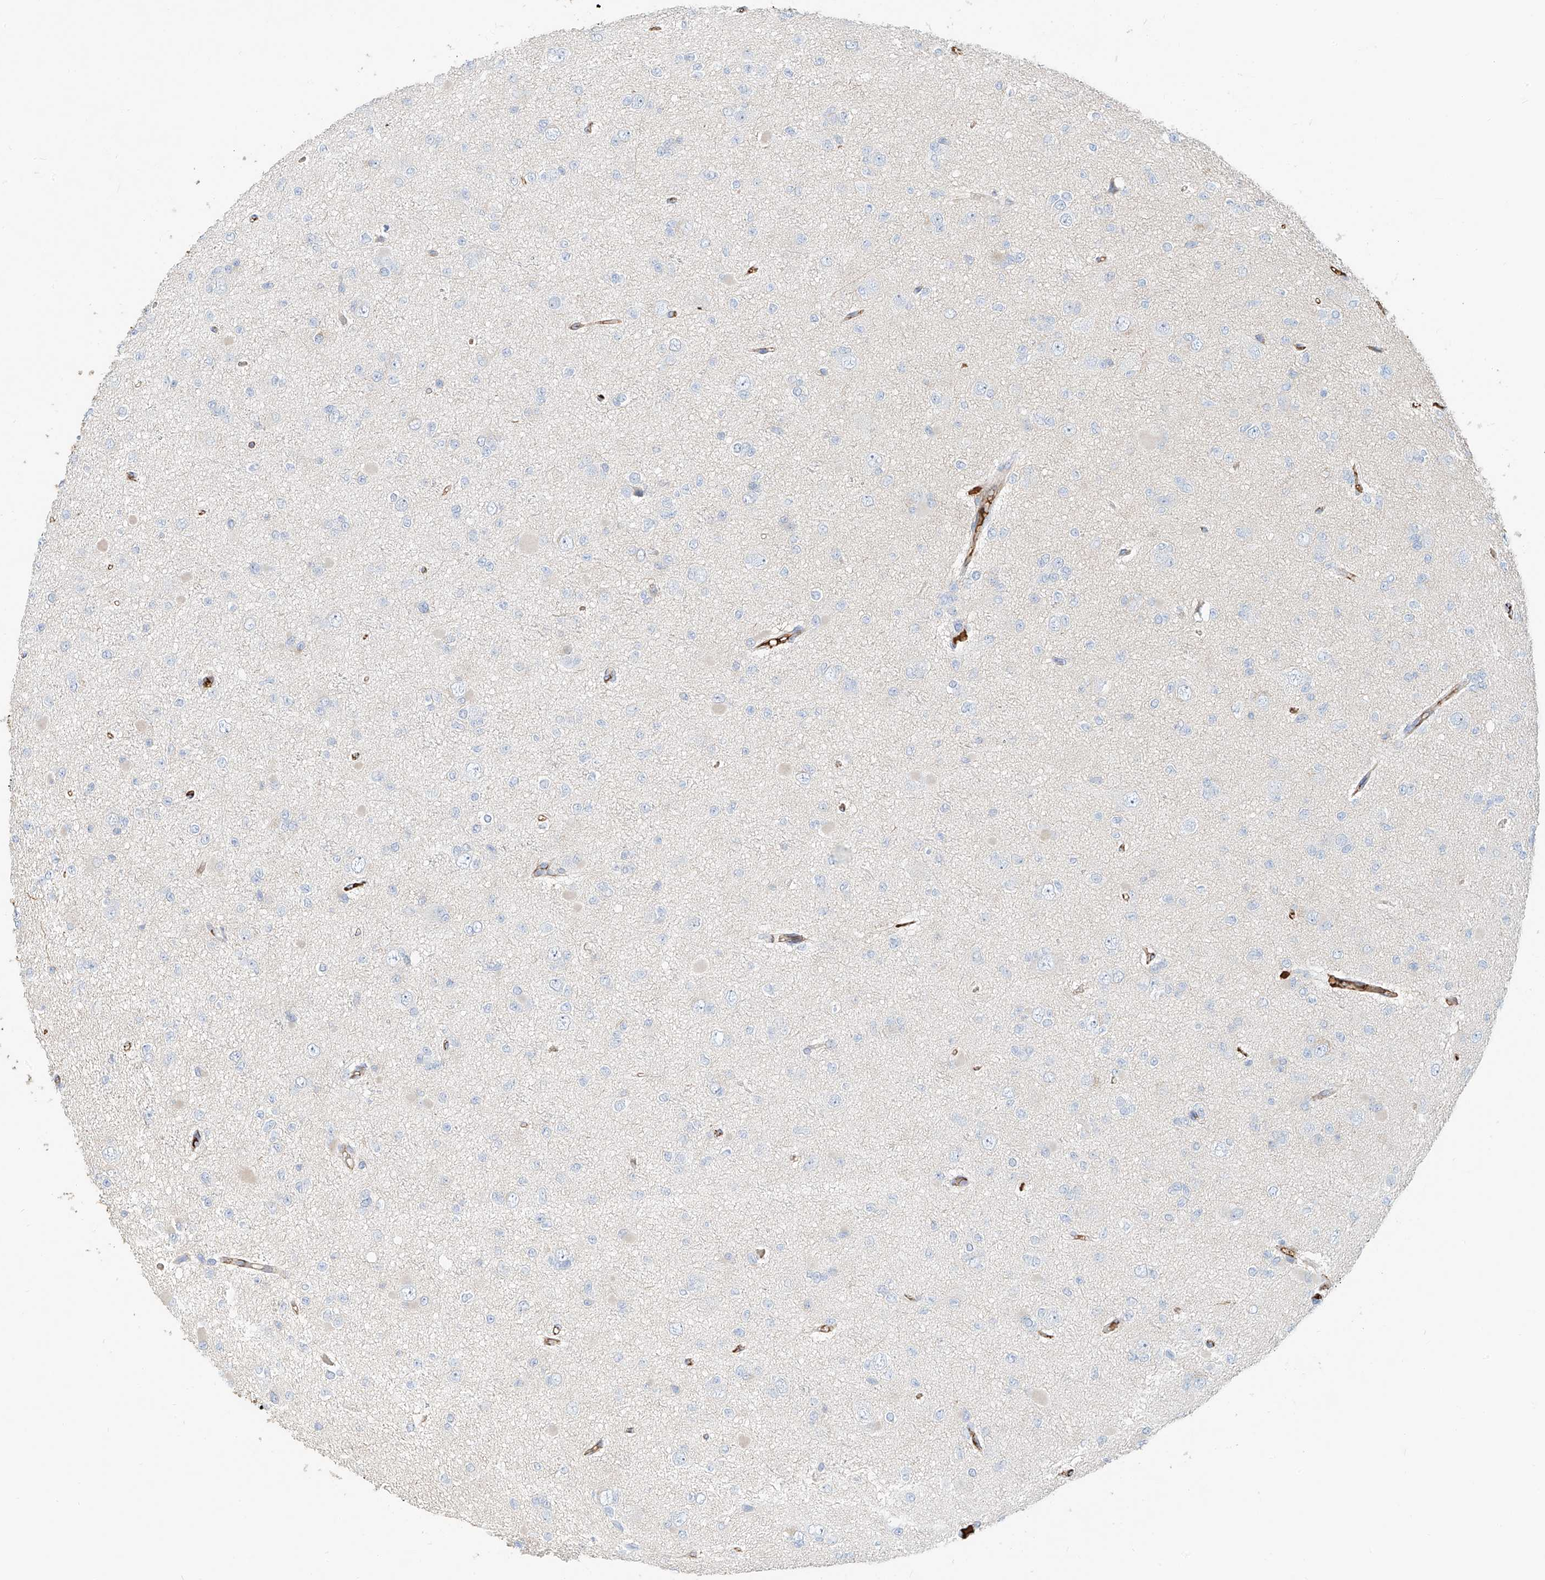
{"staining": {"intensity": "negative", "quantity": "none", "location": "none"}, "tissue": "glioma", "cell_type": "Tumor cells", "image_type": "cancer", "snomed": [{"axis": "morphology", "description": "Glioma, malignant, Low grade"}, {"axis": "topography", "description": "Brain"}], "caption": "Tumor cells show no significant protein expression in low-grade glioma (malignant).", "gene": "ZFP30", "patient": {"sex": "female", "age": 22}}